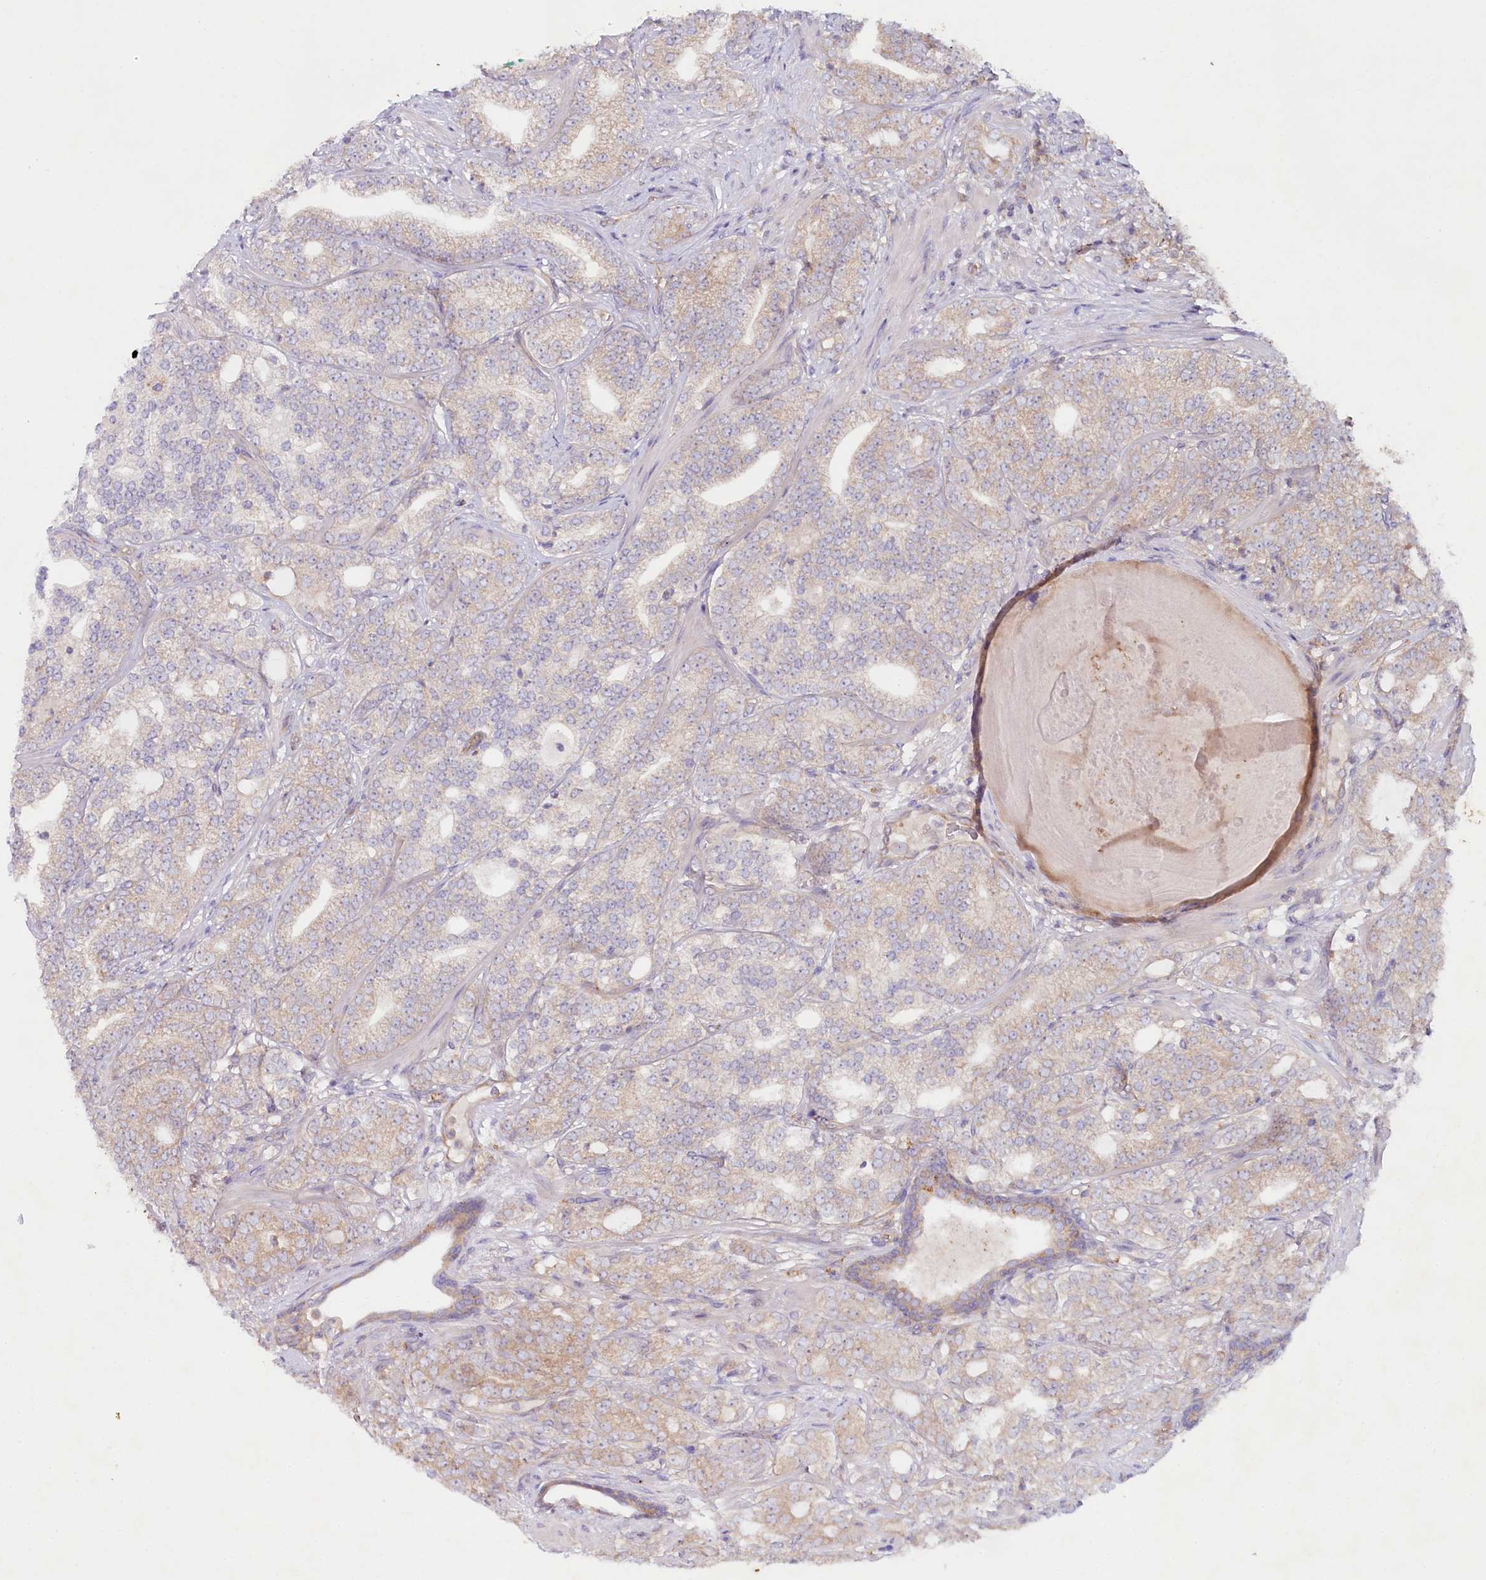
{"staining": {"intensity": "weak", "quantity": "<25%", "location": "cytoplasmic/membranous"}, "tissue": "prostate cancer", "cell_type": "Tumor cells", "image_type": "cancer", "snomed": [{"axis": "morphology", "description": "Adenocarcinoma, High grade"}, {"axis": "topography", "description": "Prostate"}], "caption": "Immunohistochemistry histopathology image of neoplastic tissue: prostate adenocarcinoma (high-grade) stained with DAB displays no significant protein expression in tumor cells. (DAB (3,3'-diaminobenzidine) IHC with hematoxylin counter stain).", "gene": "TNIP1", "patient": {"sex": "male", "age": 64}}